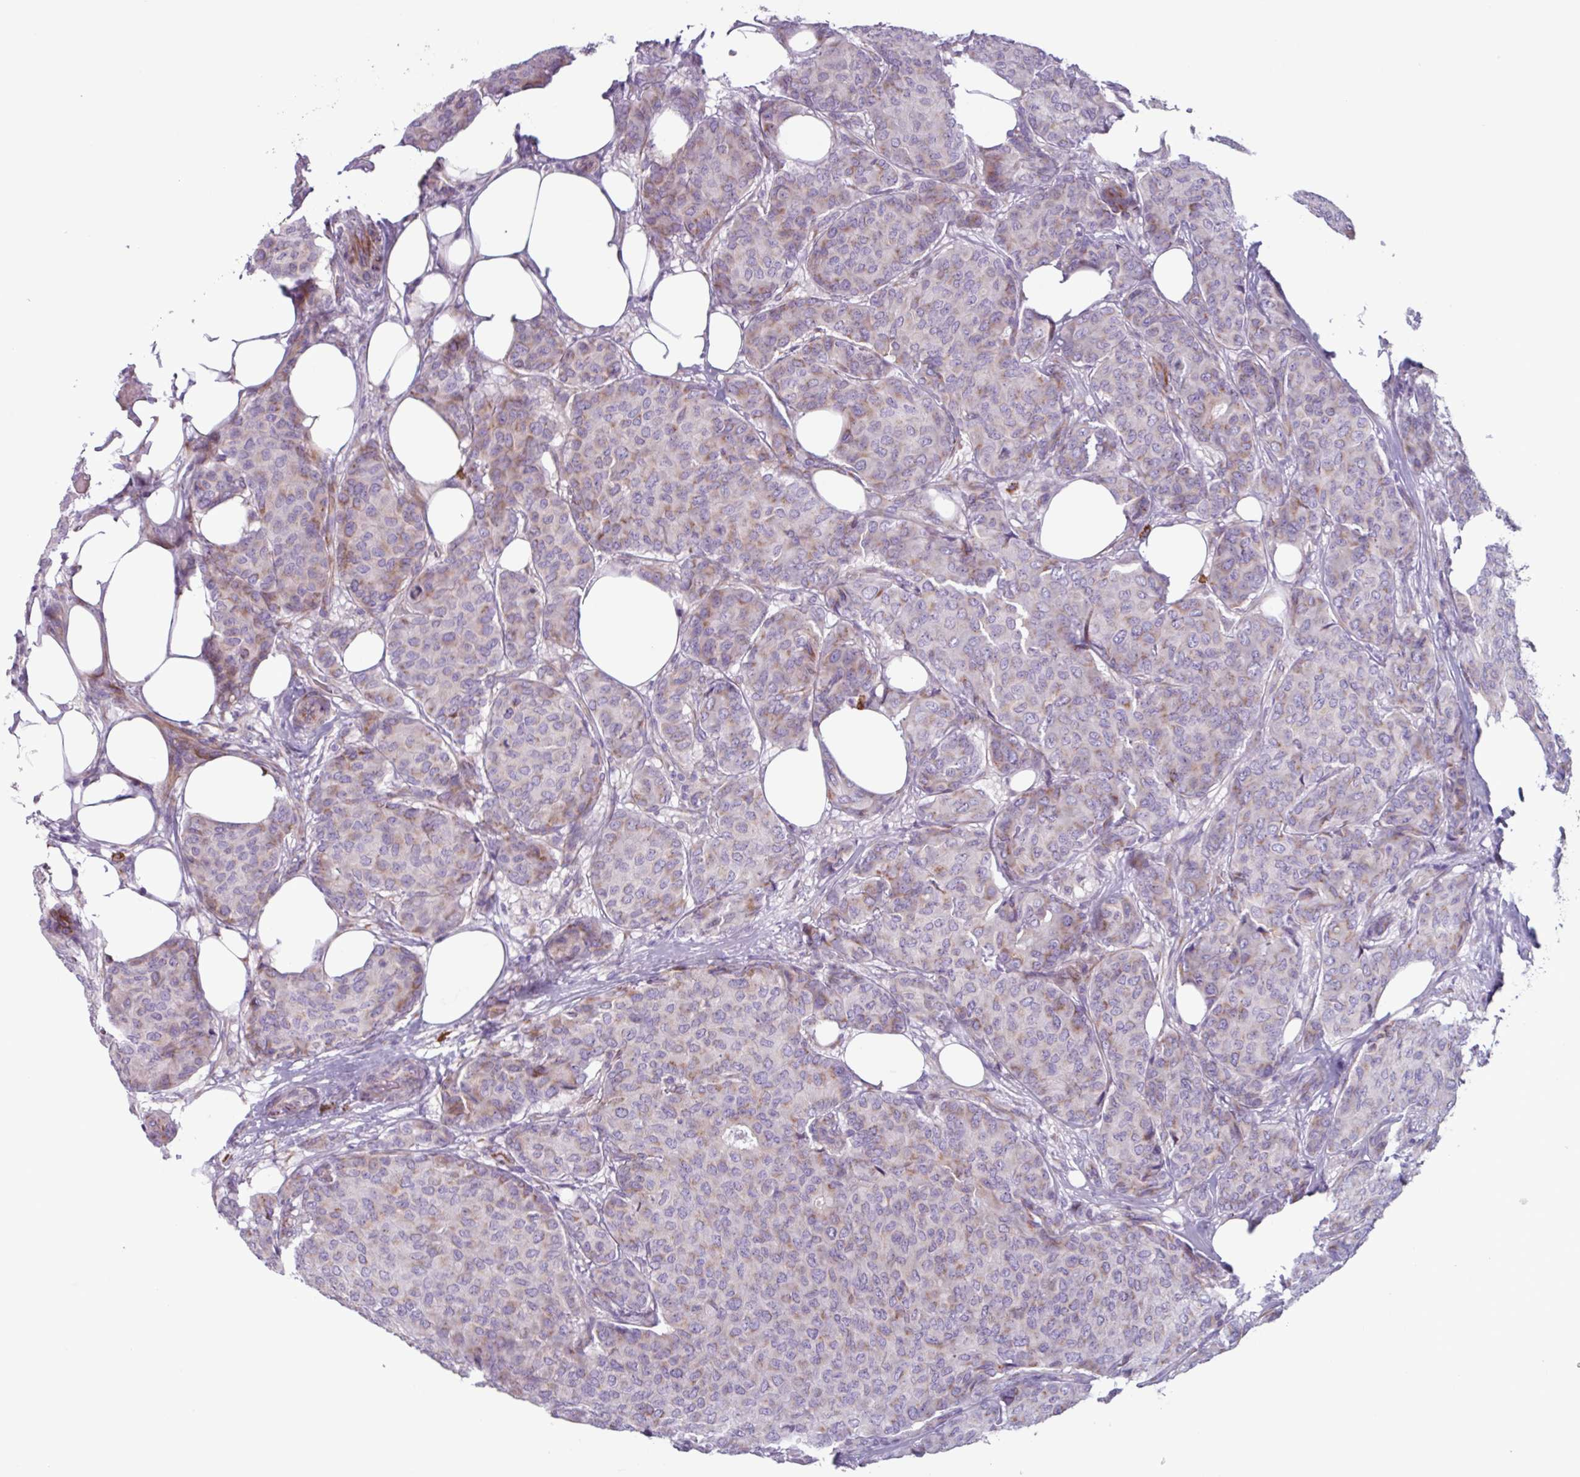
{"staining": {"intensity": "moderate", "quantity": "25%-75%", "location": "cytoplasmic/membranous"}, "tissue": "breast cancer", "cell_type": "Tumor cells", "image_type": "cancer", "snomed": [{"axis": "morphology", "description": "Duct carcinoma"}, {"axis": "topography", "description": "Breast"}], "caption": "Tumor cells exhibit moderate cytoplasmic/membranous expression in about 25%-75% of cells in infiltrating ductal carcinoma (breast).", "gene": "ADGRE1", "patient": {"sex": "female", "age": 75}}